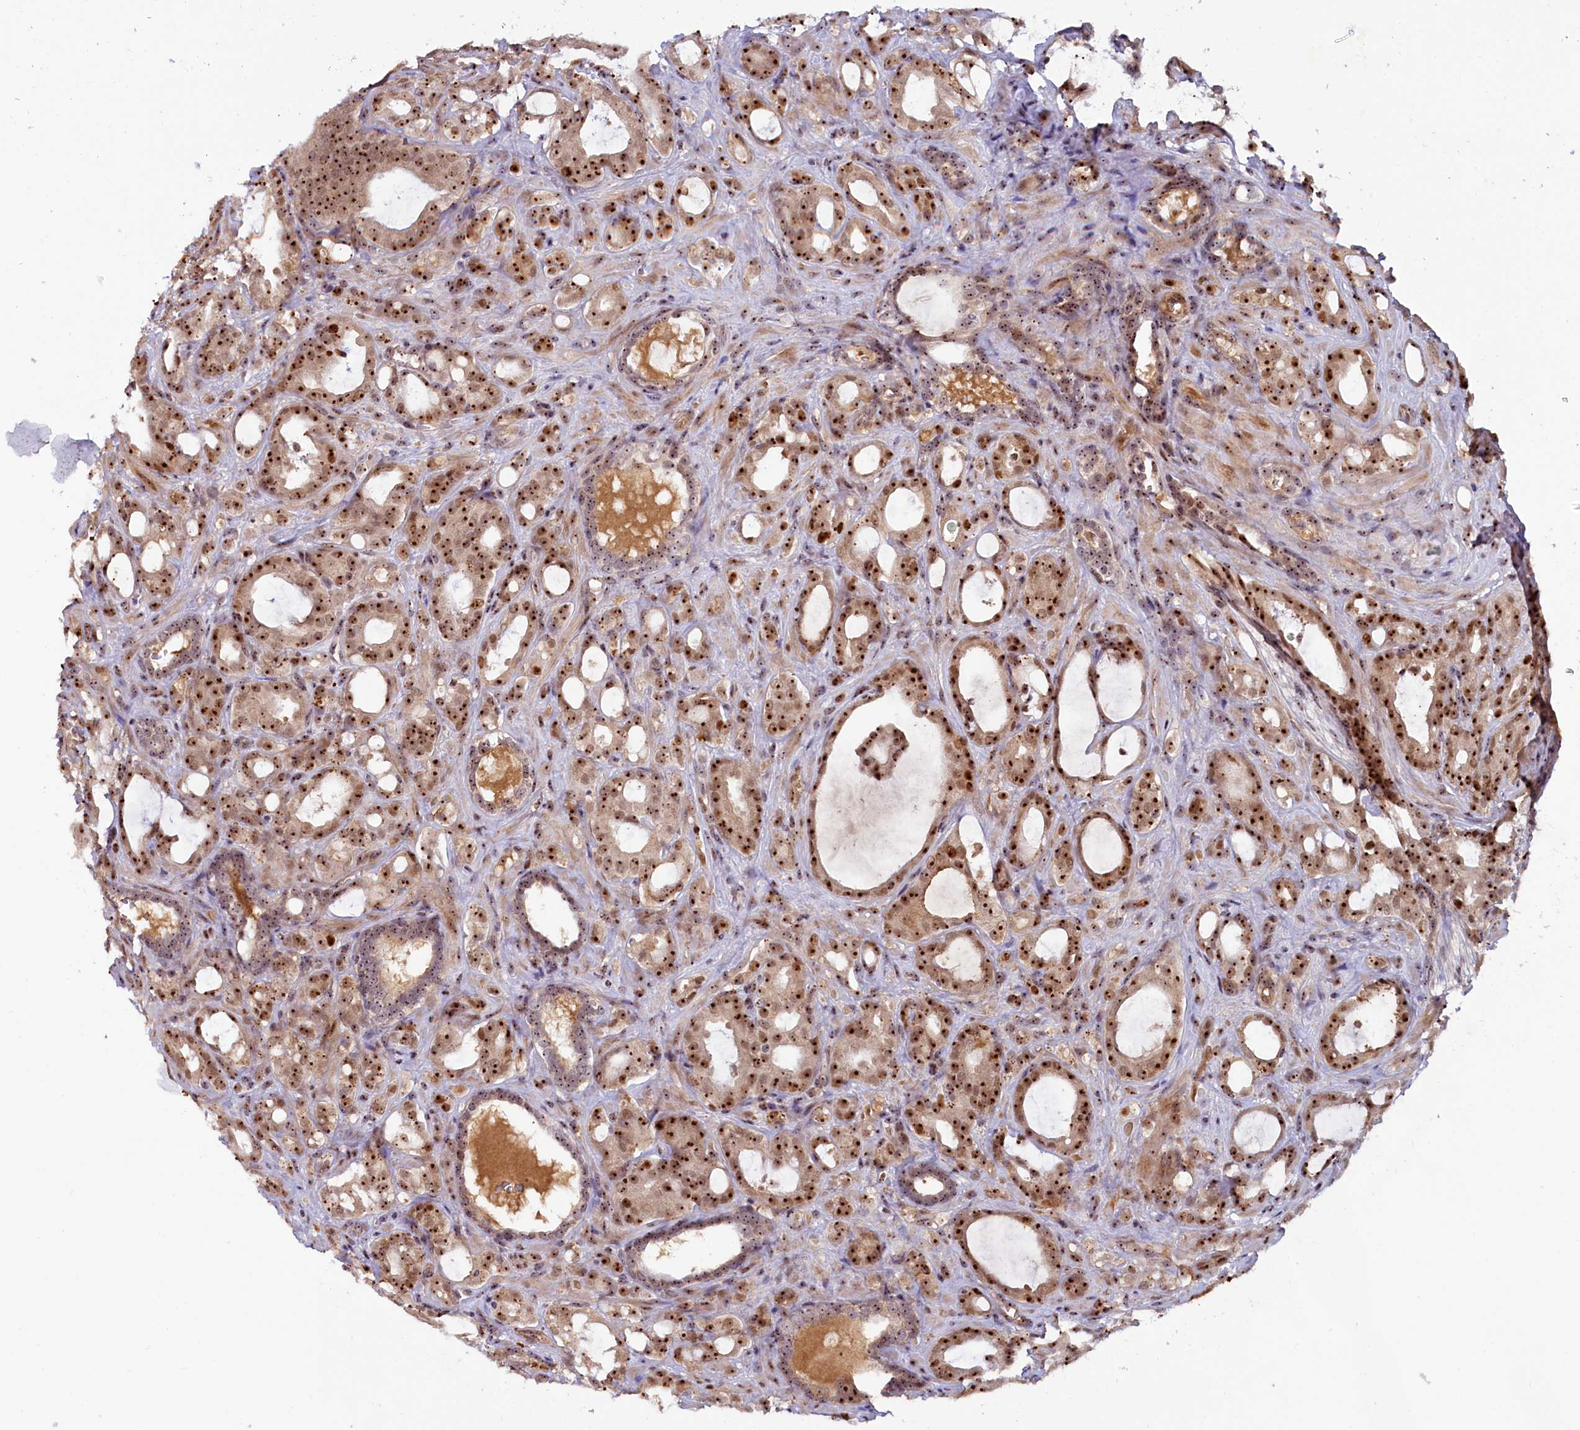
{"staining": {"intensity": "strong", "quantity": ">75%", "location": "nuclear"}, "tissue": "prostate cancer", "cell_type": "Tumor cells", "image_type": "cancer", "snomed": [{"axis": "morphology", "description": "Adenocarcinoma, High grade"}, {"axis": "topography", "description": "Prostate"}], "caption": "Prostate adenocarcinoma (high-grade) tissue exhibits strong nuclear staining in approximately >75% of tumor cells The staining is performed using DAB brown chromogen to label protein expression. The nuclei are counter-stained blue using hematoxylin.", "gene": "TCOF1", "patient": {"sex": "male", "age": 72}}